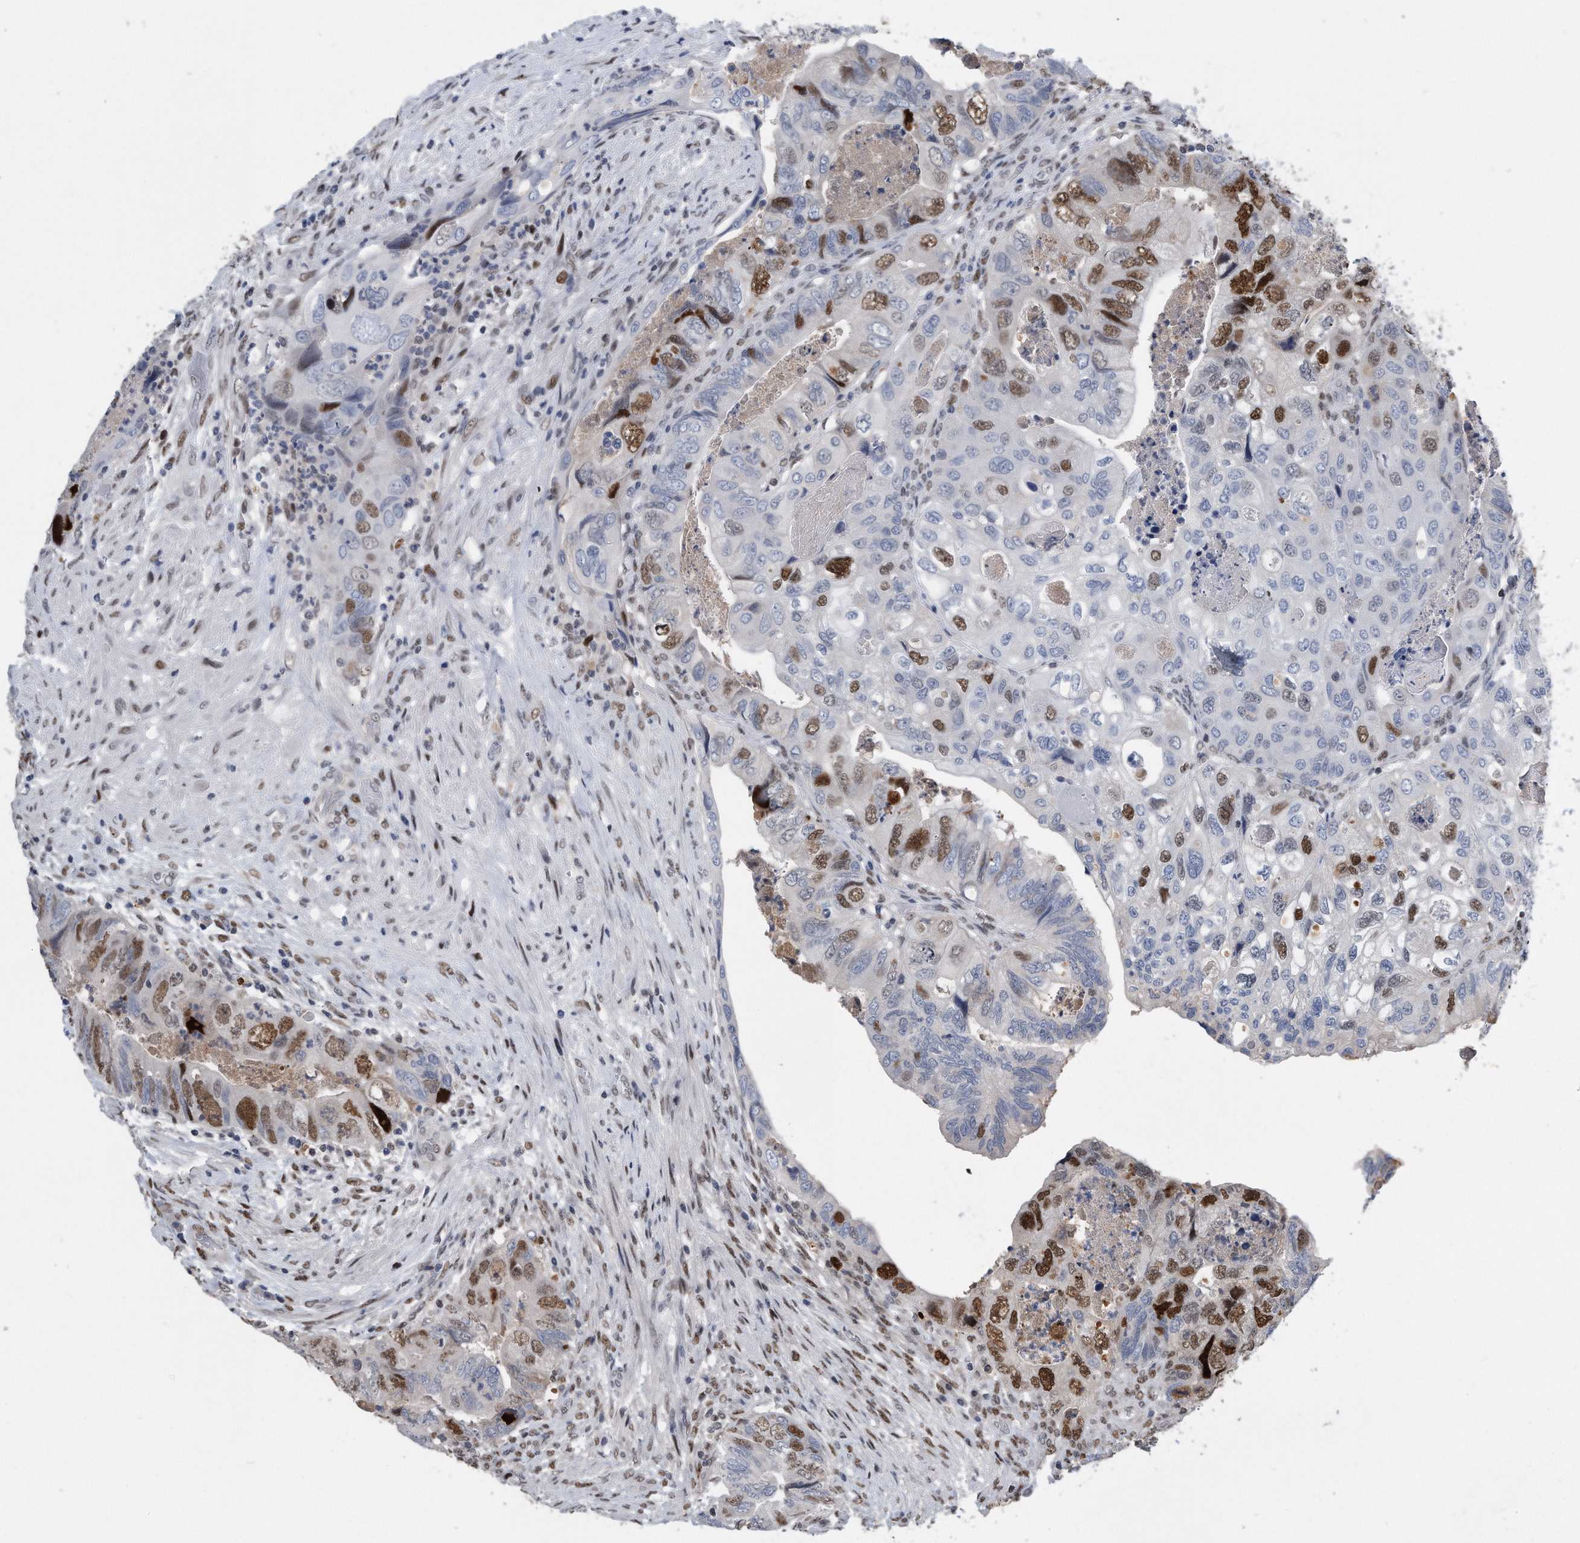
{"staining": {"intensity": "strong", "quantity": "25%-75%", "location": "nuclear"}, "tissue": "colorectal cancer", "cell_type": "Tumor cells", "image_type": "cancer", "snomed": [{"axis": "morphology", "description": "Adenocarcinoma, NOS"}, {"axis": "topography", "description": "Rectum"}], "caption": "Brown immunohistochemical staining in human colorectal cancer (adenocarcinoma) reveals strong nuclear expression in approximately 25%-75% of tumor cells.", "gene": "PCNA", "patient": {"sex": "male", "age": 63}}